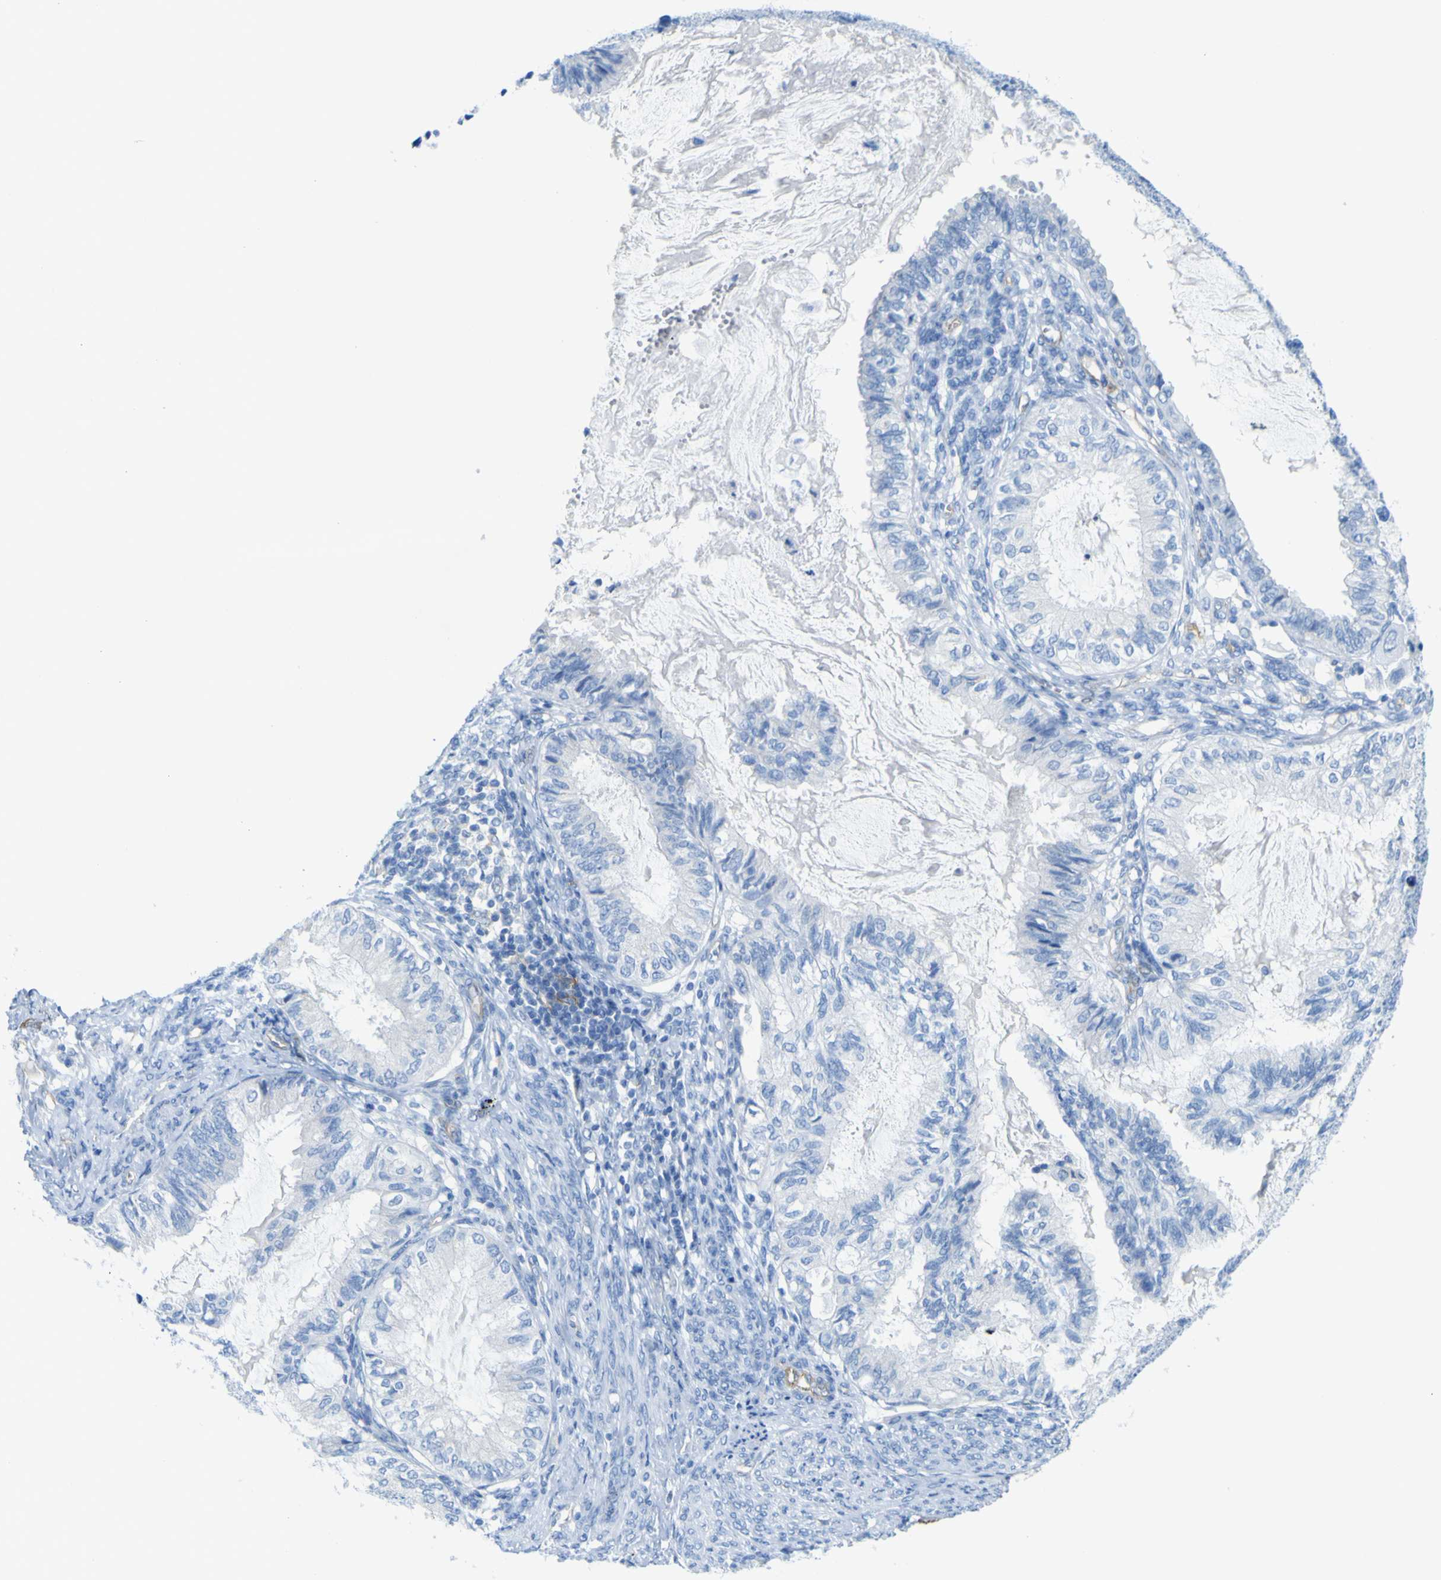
{"staining": {"intensity": "negative", "quantity": "none", "location": "none"}, "tissue": "cervical cancer", "cell_type": "Tumor cells", "image_type": "cancer", "snomed": [{"axis": "morphology", "description": "Normal tissue, NOS"}, {"axis": "morphology", "description": "Adenocarcinoma, NOS"}, {"axis": "topography", "description": "Cervix"}, {"axis": "topography", "description": "Endometrium"}], "caption": "Immunohistochemistry histopathology image of cervical cancer (adenocarcinoma) stained for a protein (brown), which exhibits no positivity in tumor cells.", "gene": "CD93", "patient": {"sex": "female", "age": 86}}